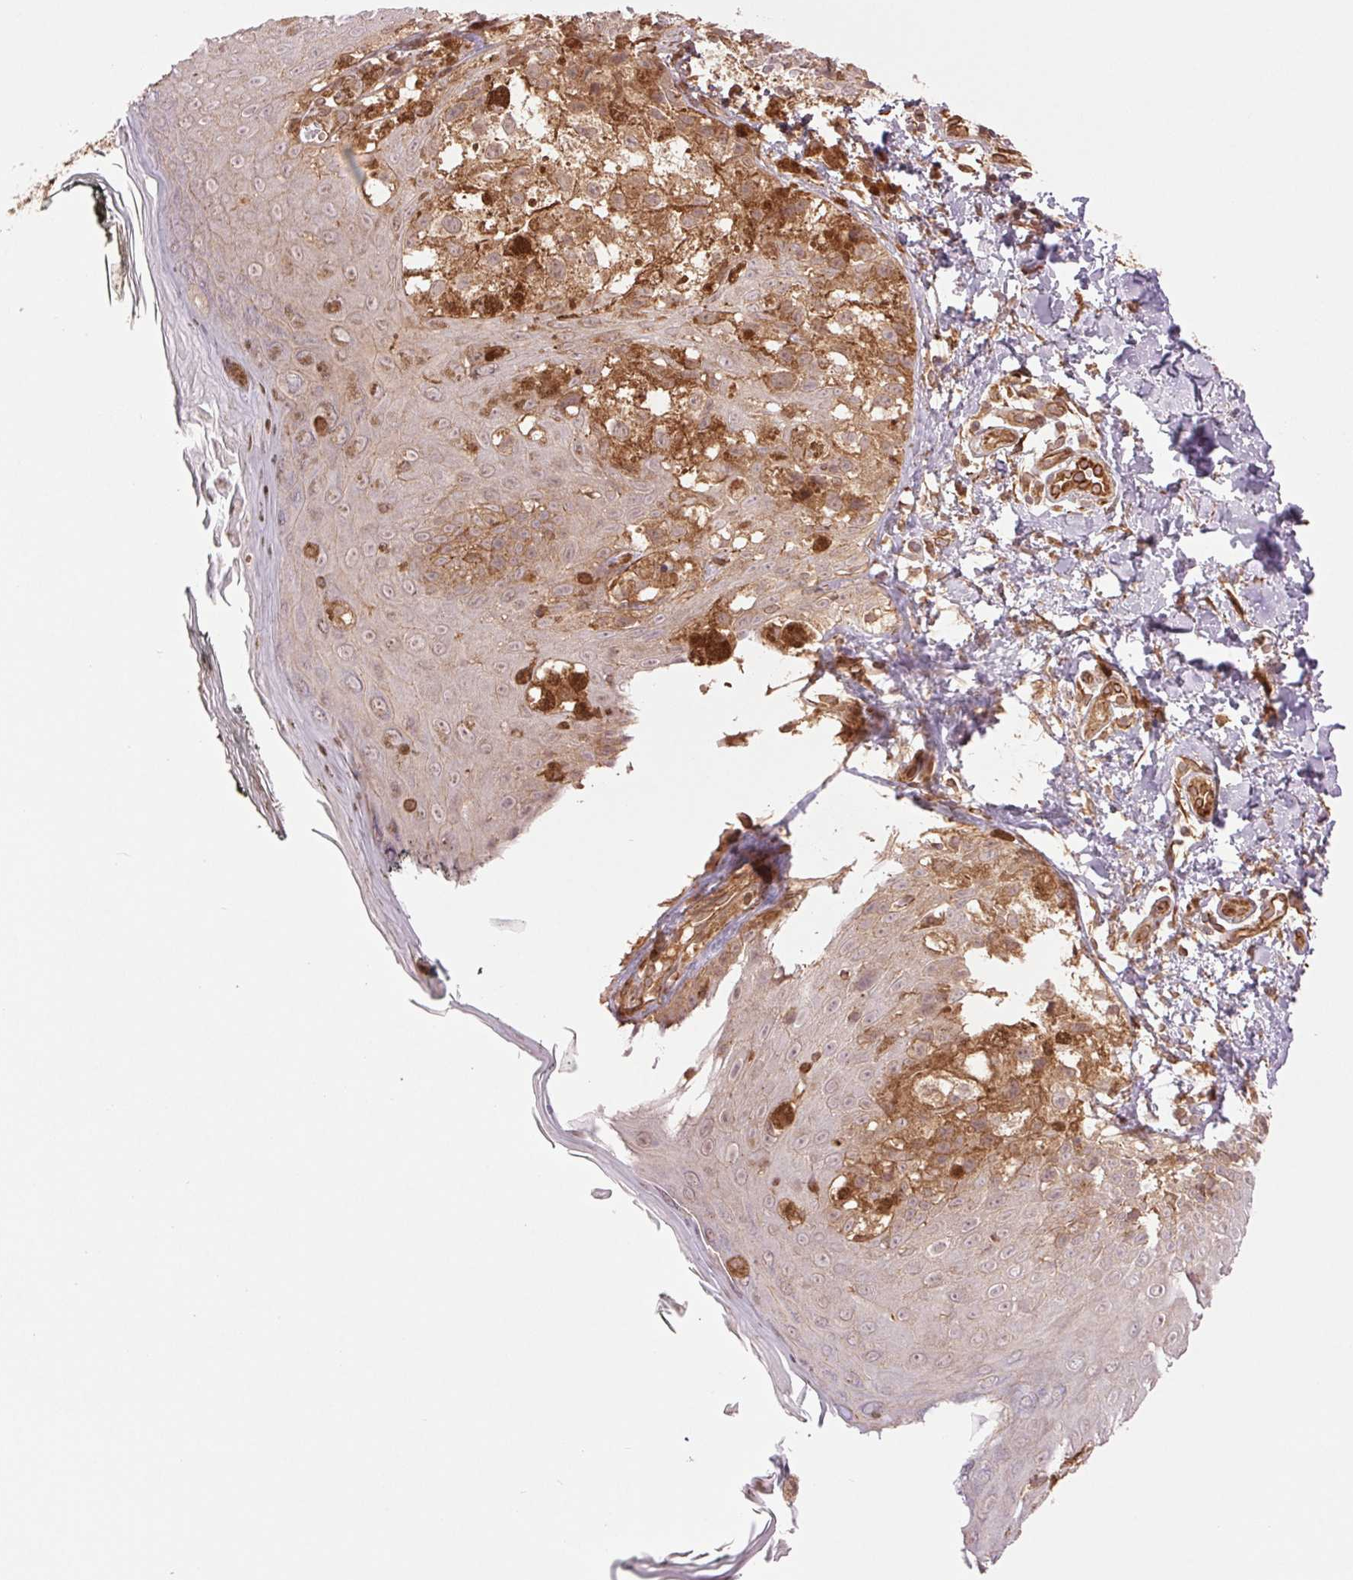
{"staining": {"intensity": "moderate", "quantity": ">75%", "location": "cytoplasmic/membranous"}, "tissue": "melanoma", "cell_type": "Tumor cells", "image_type": "cancer", "snomed": [{"axis": "morphology", "description": "Malignant melanoma, NOS"}, {"axis": "topography", "description": "Skin"}], "caption": "A brown stain shows moderate cytoplasmic/membranous expression of a protein in human melanoma tumor cells.", "gene": "STARD7", "patient": {"sex": "male", "age": 61}}